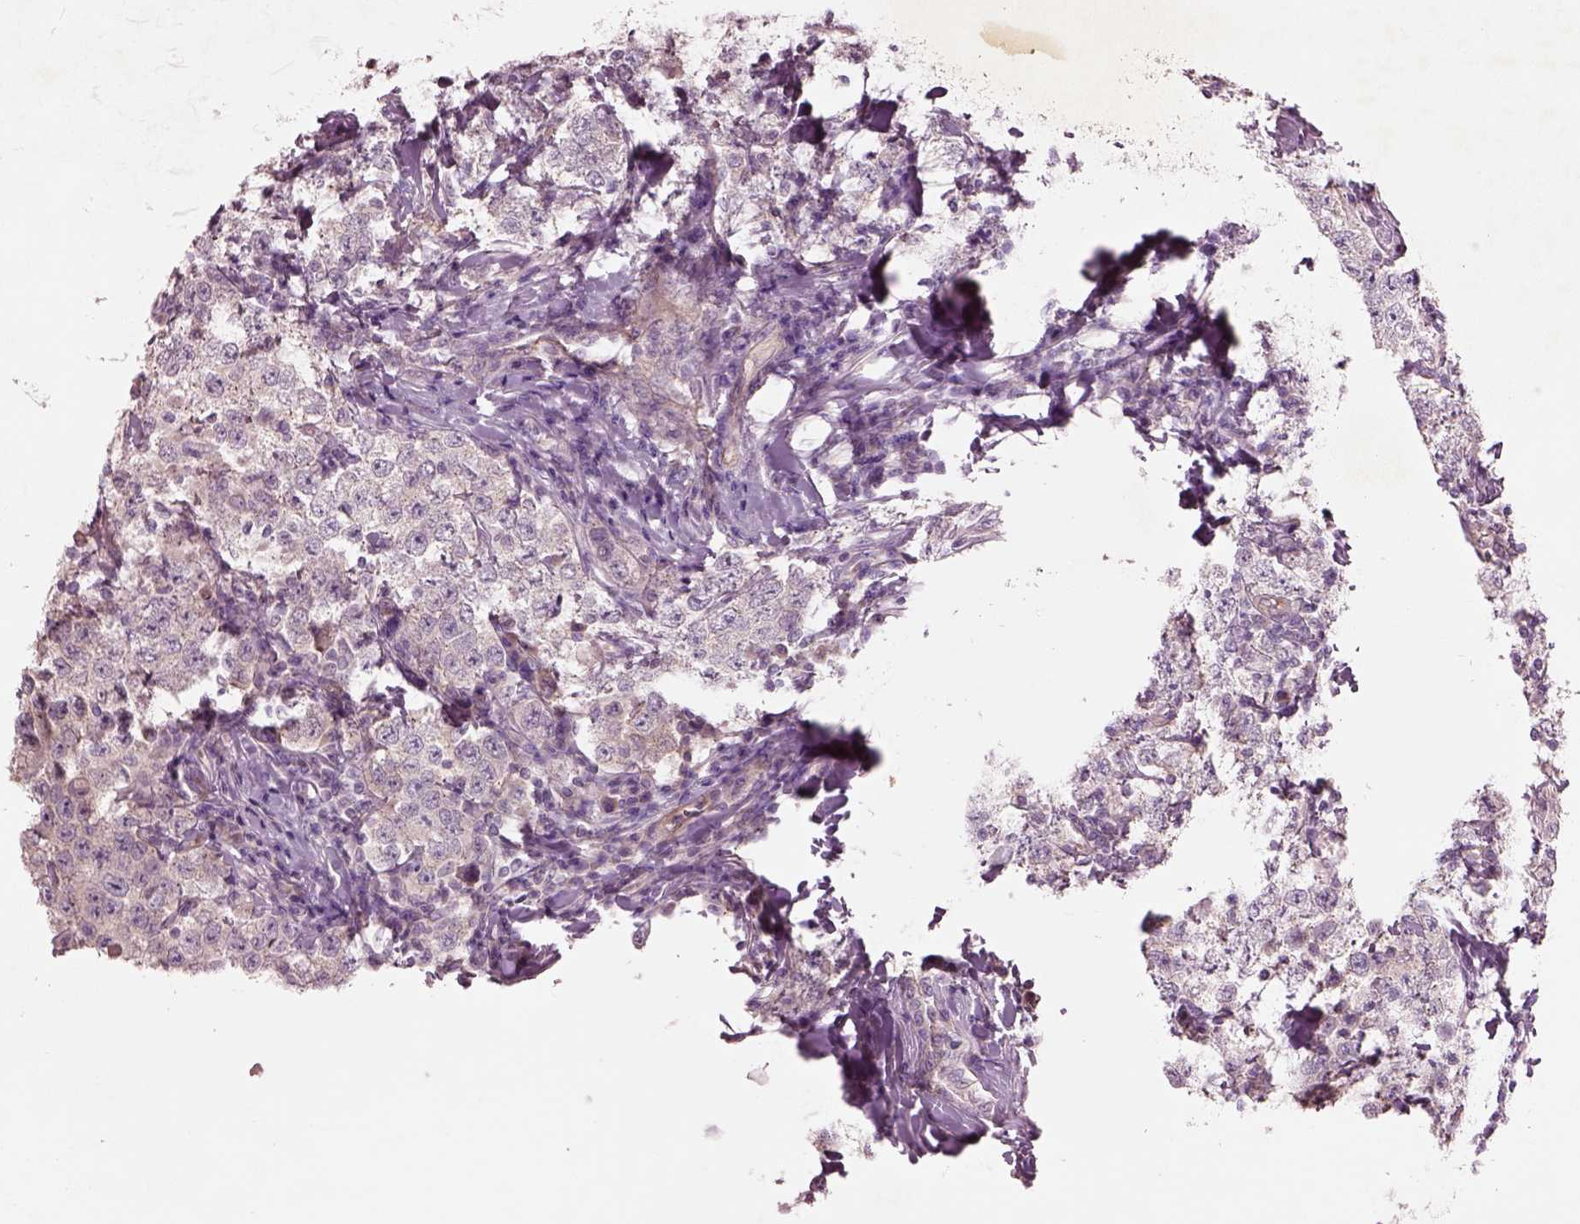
{"staining": {"intensity": "negative", "quantity": "none", "location": "none"}, "tissue": "testis cancer", "cell_type": "Tumor cells", "image_type": "cancer", "snomed": [{"axis": "morphology", "description": "Seminoma, NOS"}, {"axis": "morphology", "description": "Carcinoma, Embryonal, NOS"}, {"axis": "topography", "description": "Testis"}], "caption": "DAB immunohistochemical staining of human testis cancer (seminoma) shows no significant positivity in tumor cells. The staining is performed using DAB brown chromogen with nuclei counter-stained in using hematoxylin.", "gene": "DUOXA2", "patient": {"sex": "male", "age": 41}}